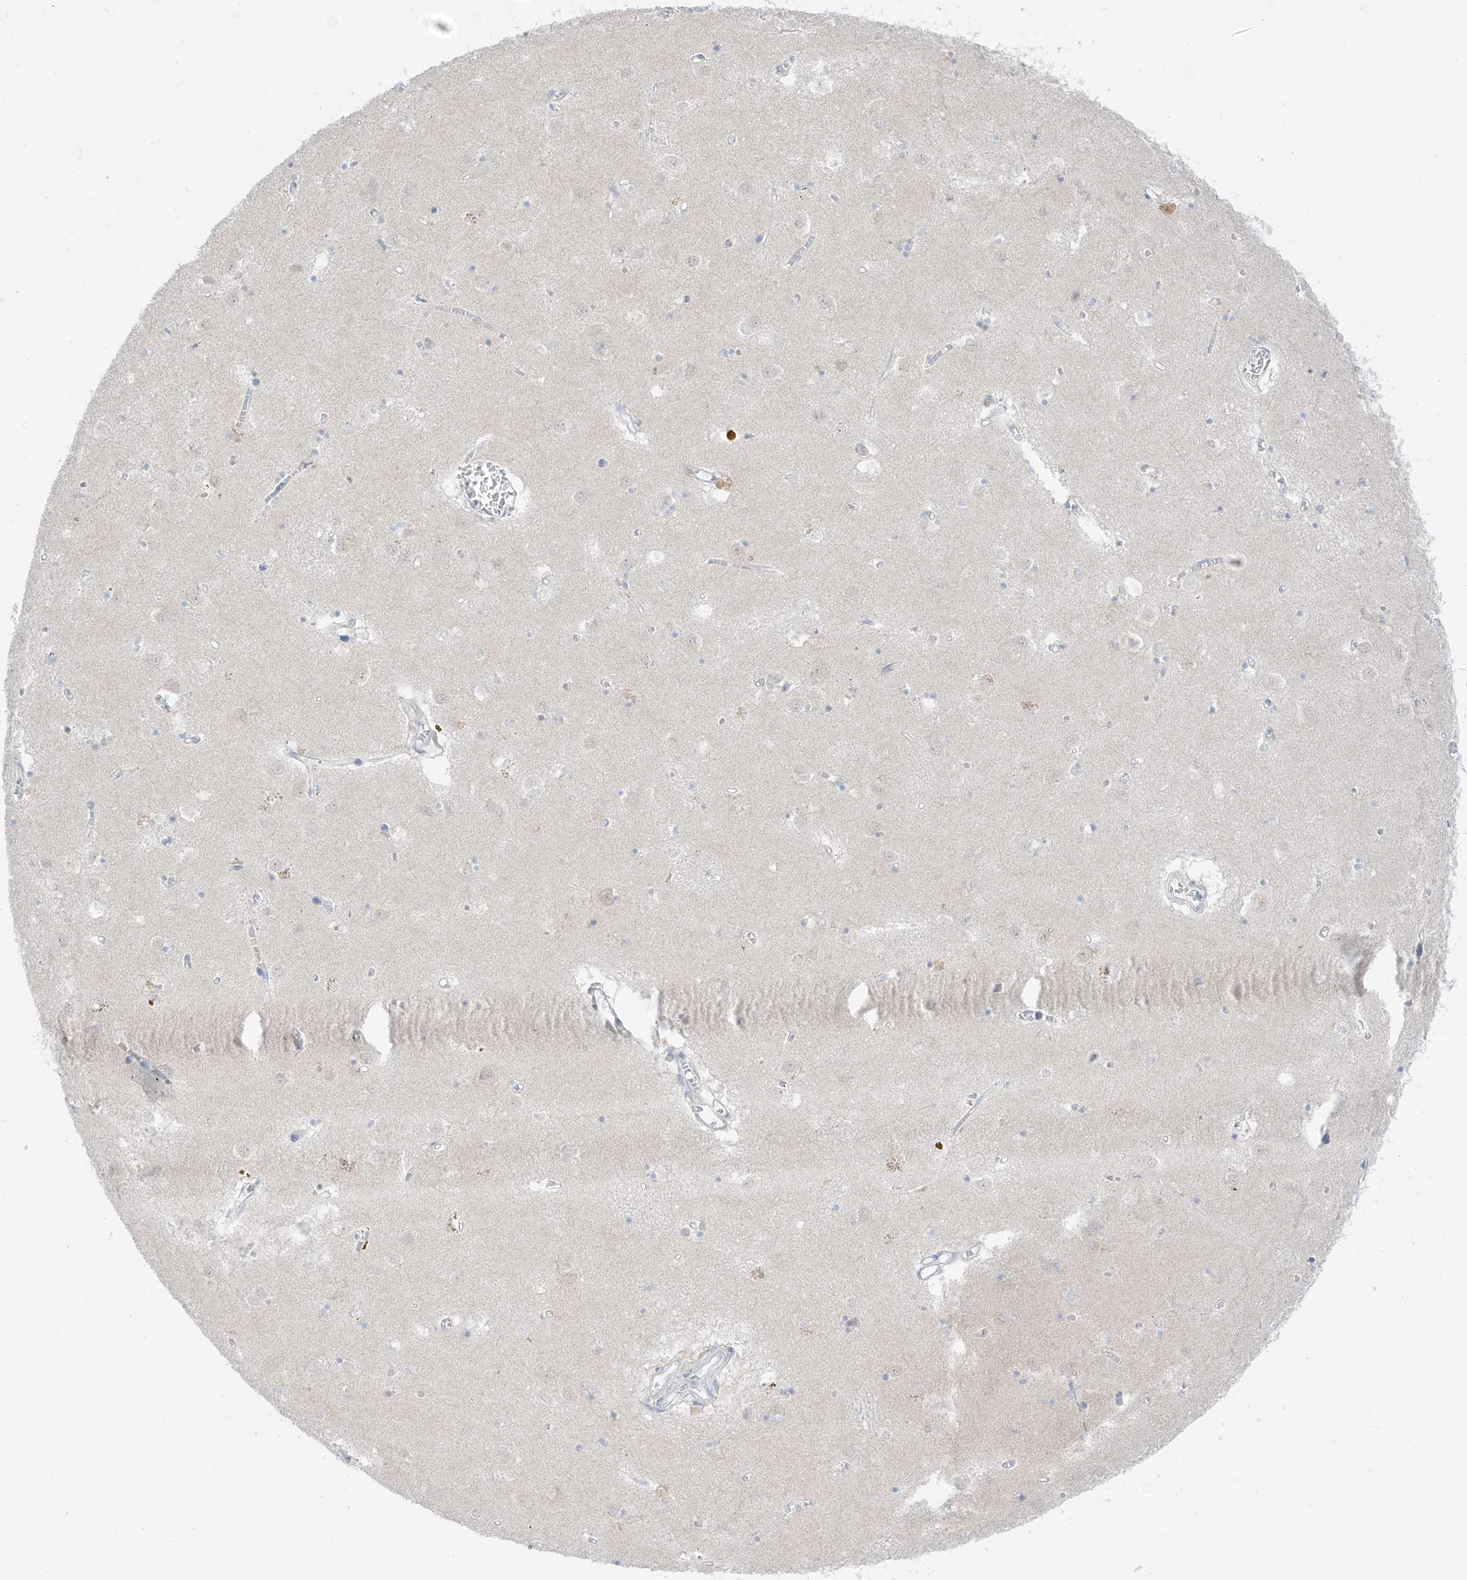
{"staining": {"intensity": "negative", "quantity": "none", "location": "none"}, "tissue": "caudate", "cell_type": "Glial cells", "image_type": "normal", "snomed": [{"axis": "morphology", "description": "Normal tissue, NOS"}, {"axis": "topography", "description": "Lateral ventricle wall"}], "caption": "The immunohistochemistry micrograph has no significant expression in glial cells of caudate.", "gene": "OGT", "patient": {"sex": "male", "age": 70}}